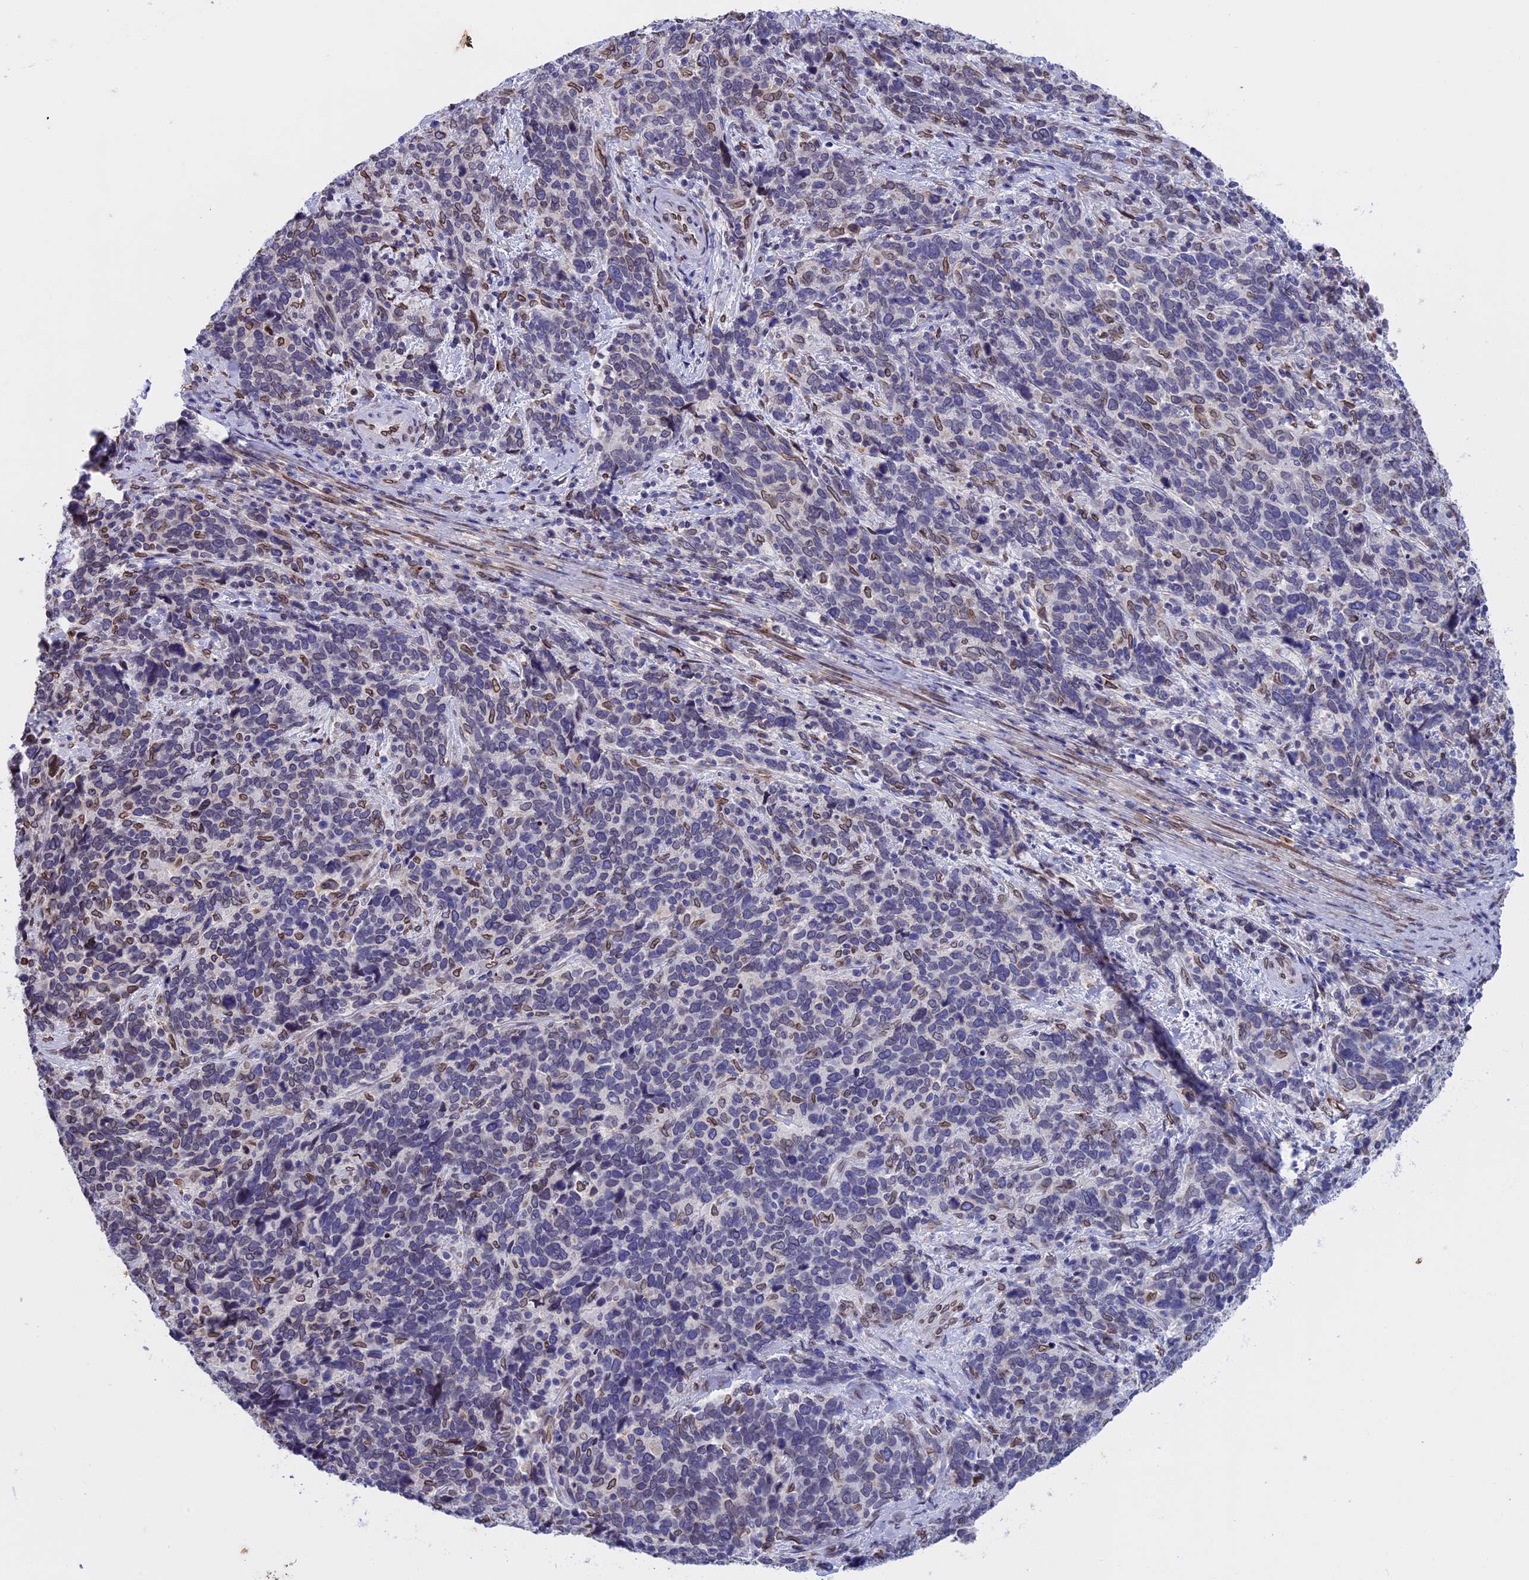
{"staining": {"intensity": "weak", "quantity": "<25%", "location": "cytoplasmic/membranous,nuclear"}, "tissue": "cervical cancer", "cell_type": "Tumor cells", "image_type": "cancer", "snomed": [{"axis": "morphology", "description": "Squamous cell carcinoma, NOS"}, {"axis": "topography", "description": "Cervix"}], "caption": "Immunohistochemical staining of human cervical cancer reveals no significant positivity in tumor cells.", "gene": "TMPRSS7", "patient": {"sex": "female", "age": 41}}